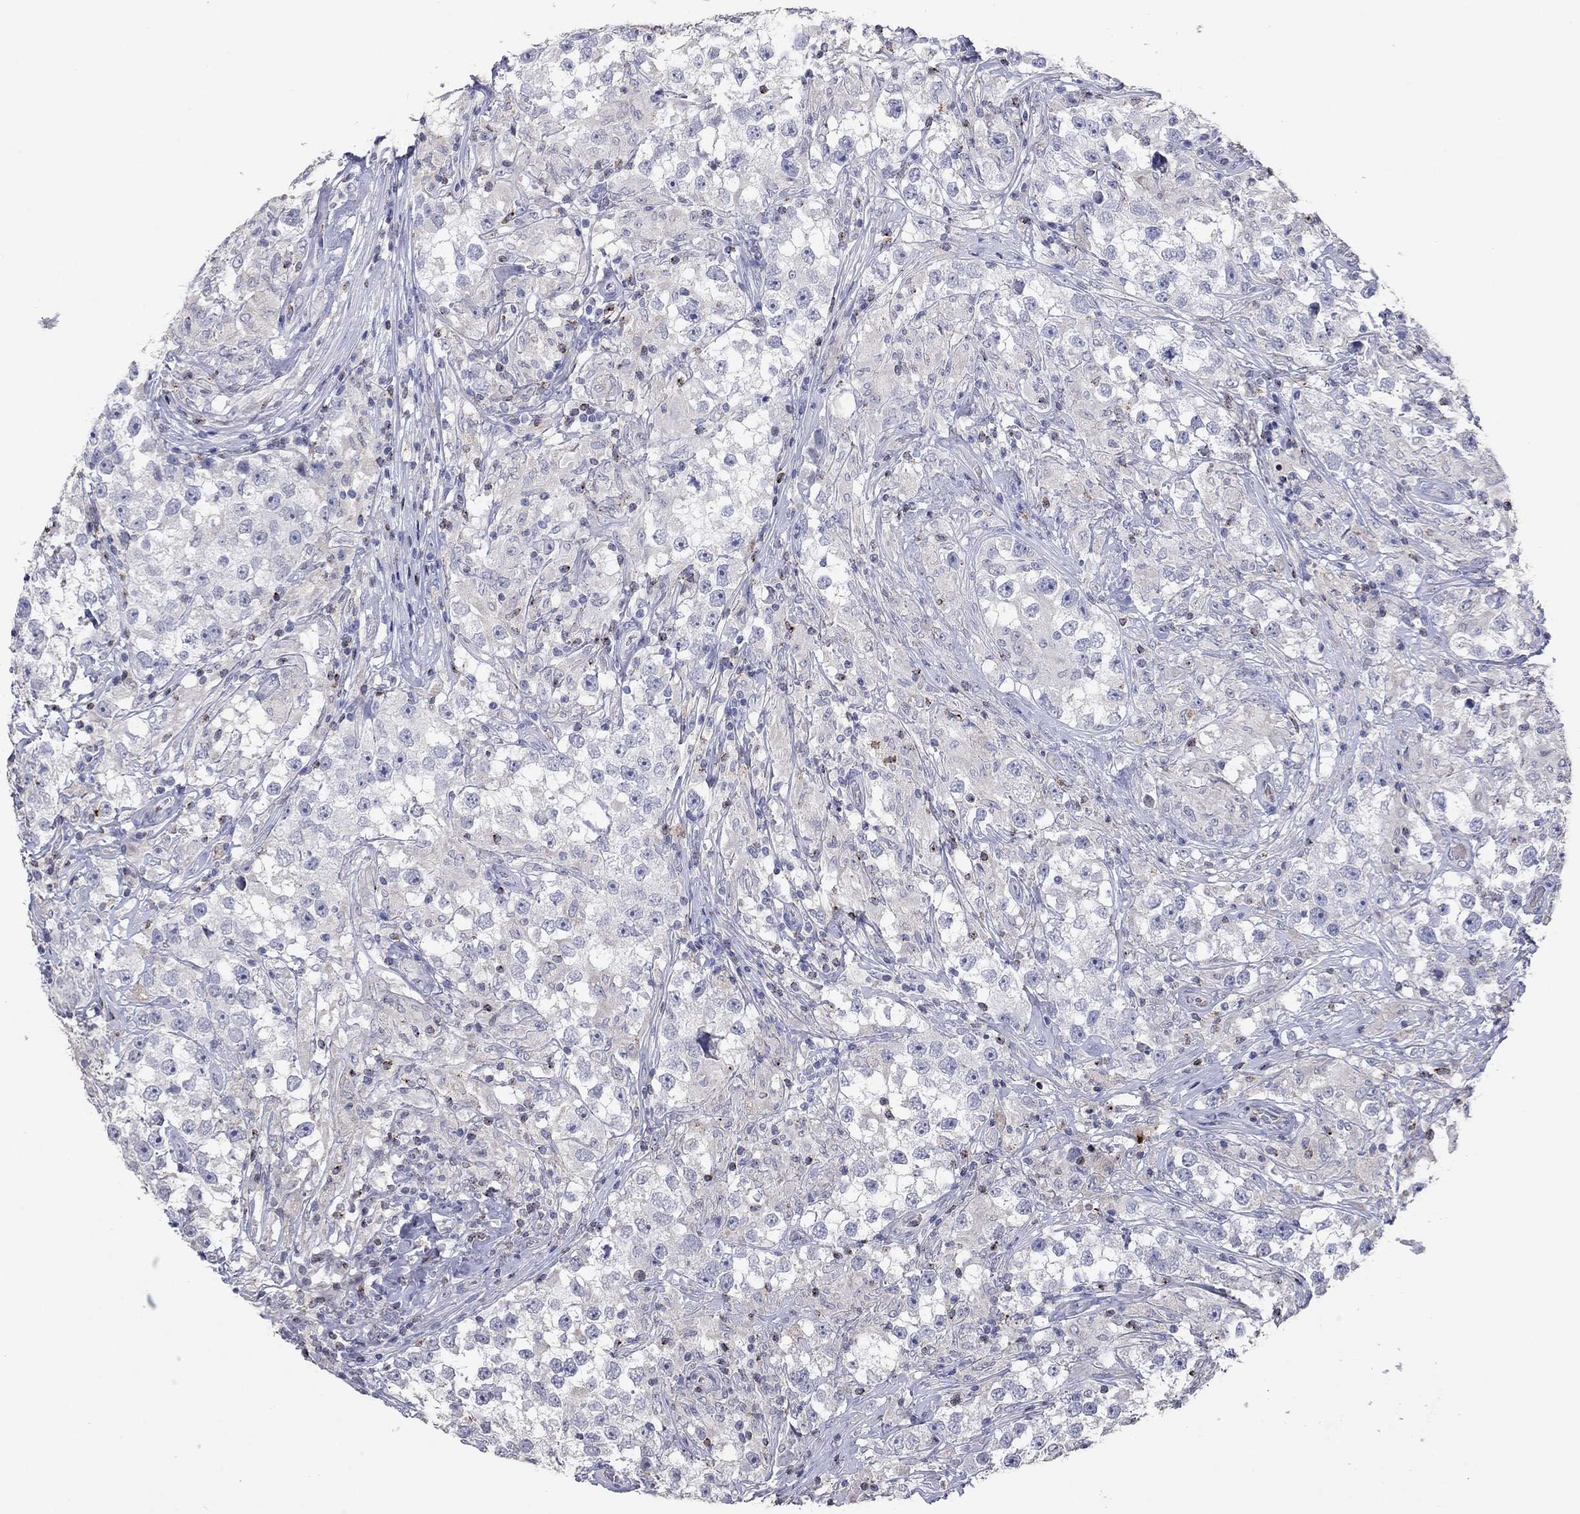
{"staining": {"intensity": "negative", "quantity": "none", "location": "none"}, "tissue": "testis cancer", "cell_type": "Tumor cells", "image_type": "cancer", "snomed": [{"axis": "morphology", "description": "Seminoma, NOS"}, {"axis": "topography", "description": "Testis"}], "caption": "DAB immunohistochemical staining of testis cancer (seminoma) demonstrates no significant staining in tumor cells.", "gene": "CCL5", "patient": {"sex": "male", "age": 46}}